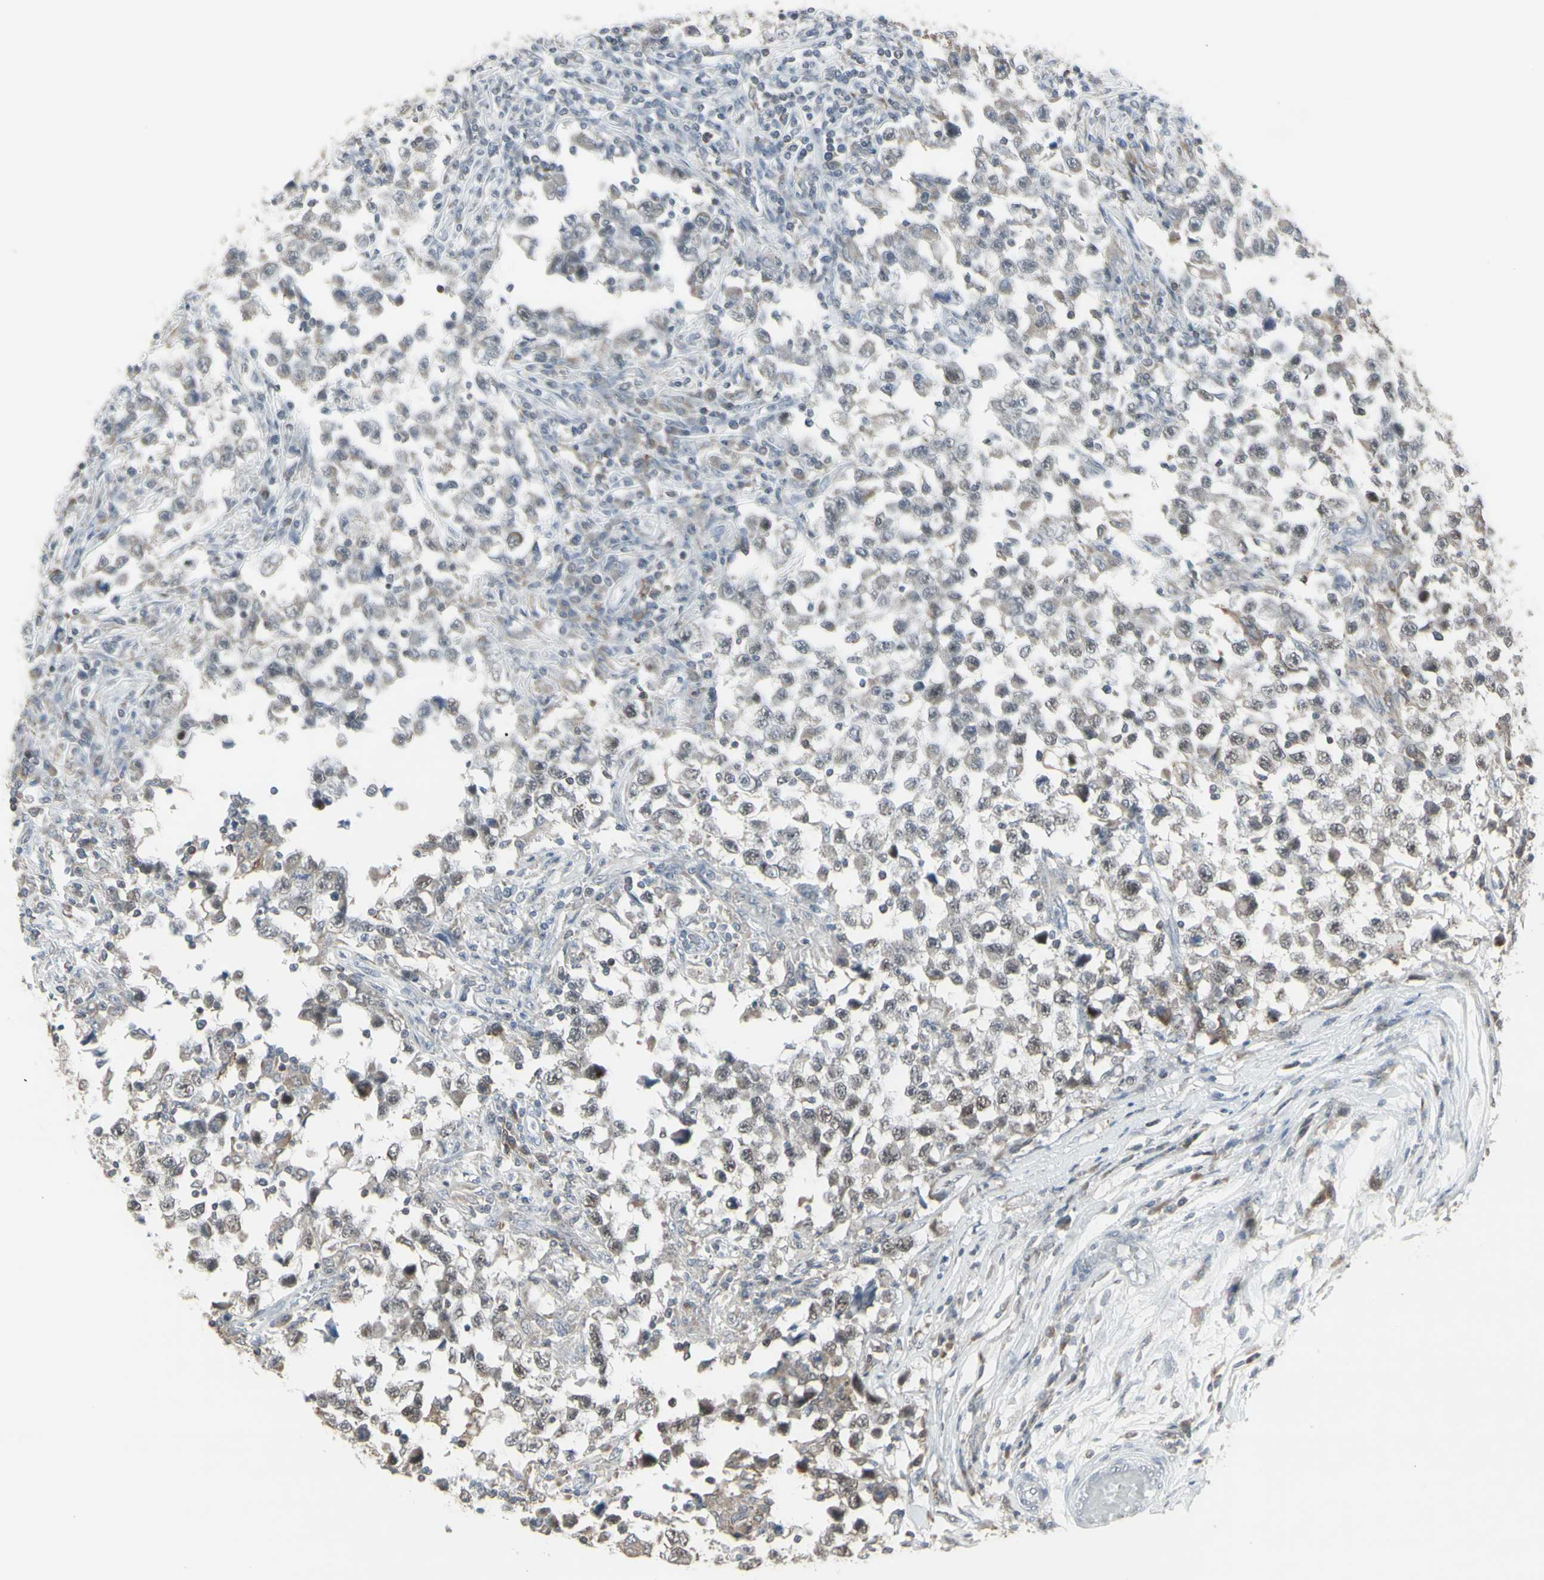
{"staining": {"intensity": "weak", "quantity": "25%-75%", "location": "cytoplasmic/membranous"}, "tissue": "testis cancer", "cell_type": "Tumor cells", "image_type": "cancer", "snomed": [{"axis": "morphology", "description": "Carcinoma, Embryonal, NOS"}, {"axis": "topography", "description": "Testis"}], "caption": "Embryonal carcinoma (testis) was stained to show a protein in brown. There is low levels of weak cytoplasmic/membranous staining in about 25%-75% of tumor cells.", "gene": "SAMSN1", "patient": {"sex": "male", "age": 21}}